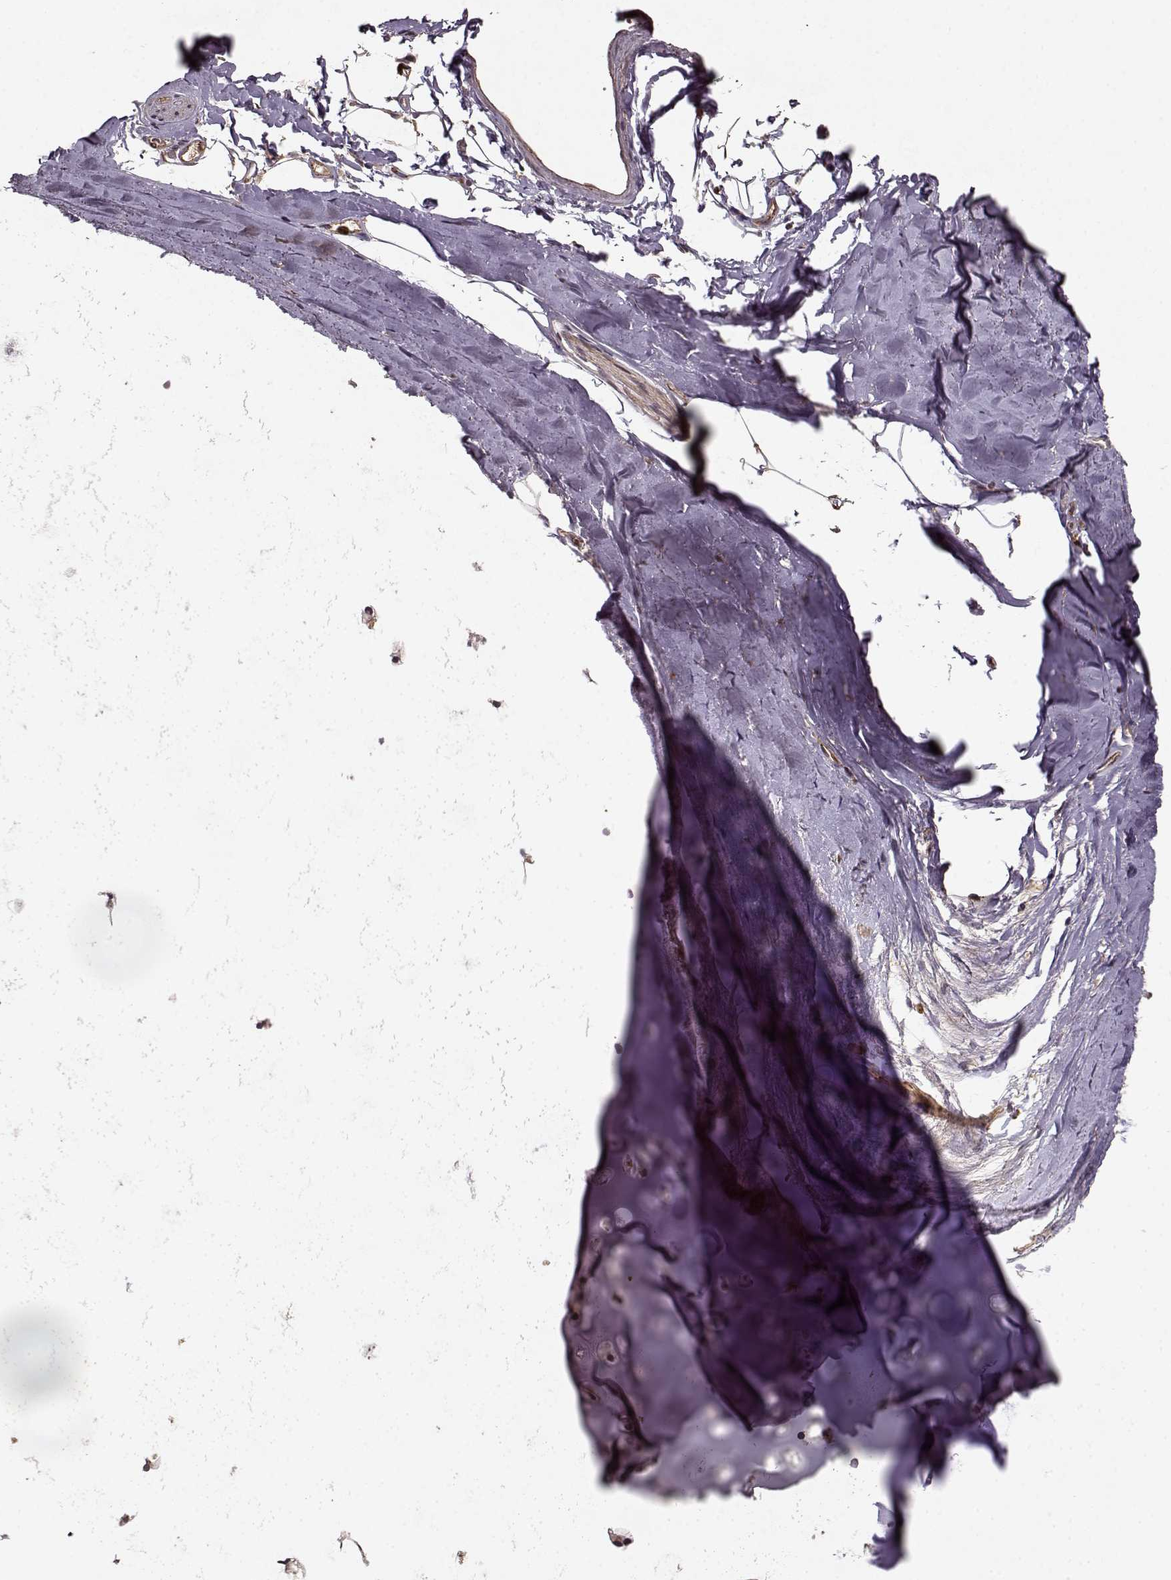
{"staining": {"intensity": "moderate", "quantity": ">75%", "location": "cytoplasmic/membranous"}, "tissue": "bronchus", "cell_type": "Respiratory epithelial cells", "image_type": "normal", "snomed": [{"axis": "morphology", "description": "Normal tissue, NOS"}, {"axis": "morphology", "description": "Squamous cell carcinoma, NOS"}, {"axis": "topography", "description": "Cartilage tissue"}, {"axis": "topography", "description": "Bronchus"}], "caption": "Protein staining of benign bronchus reveals moderate cytoplasmic/membranous expression in about >75% of respiratory epithelial cells.", "gene": "IFRD2", "patient": {"sex": "male", "age": 72}}